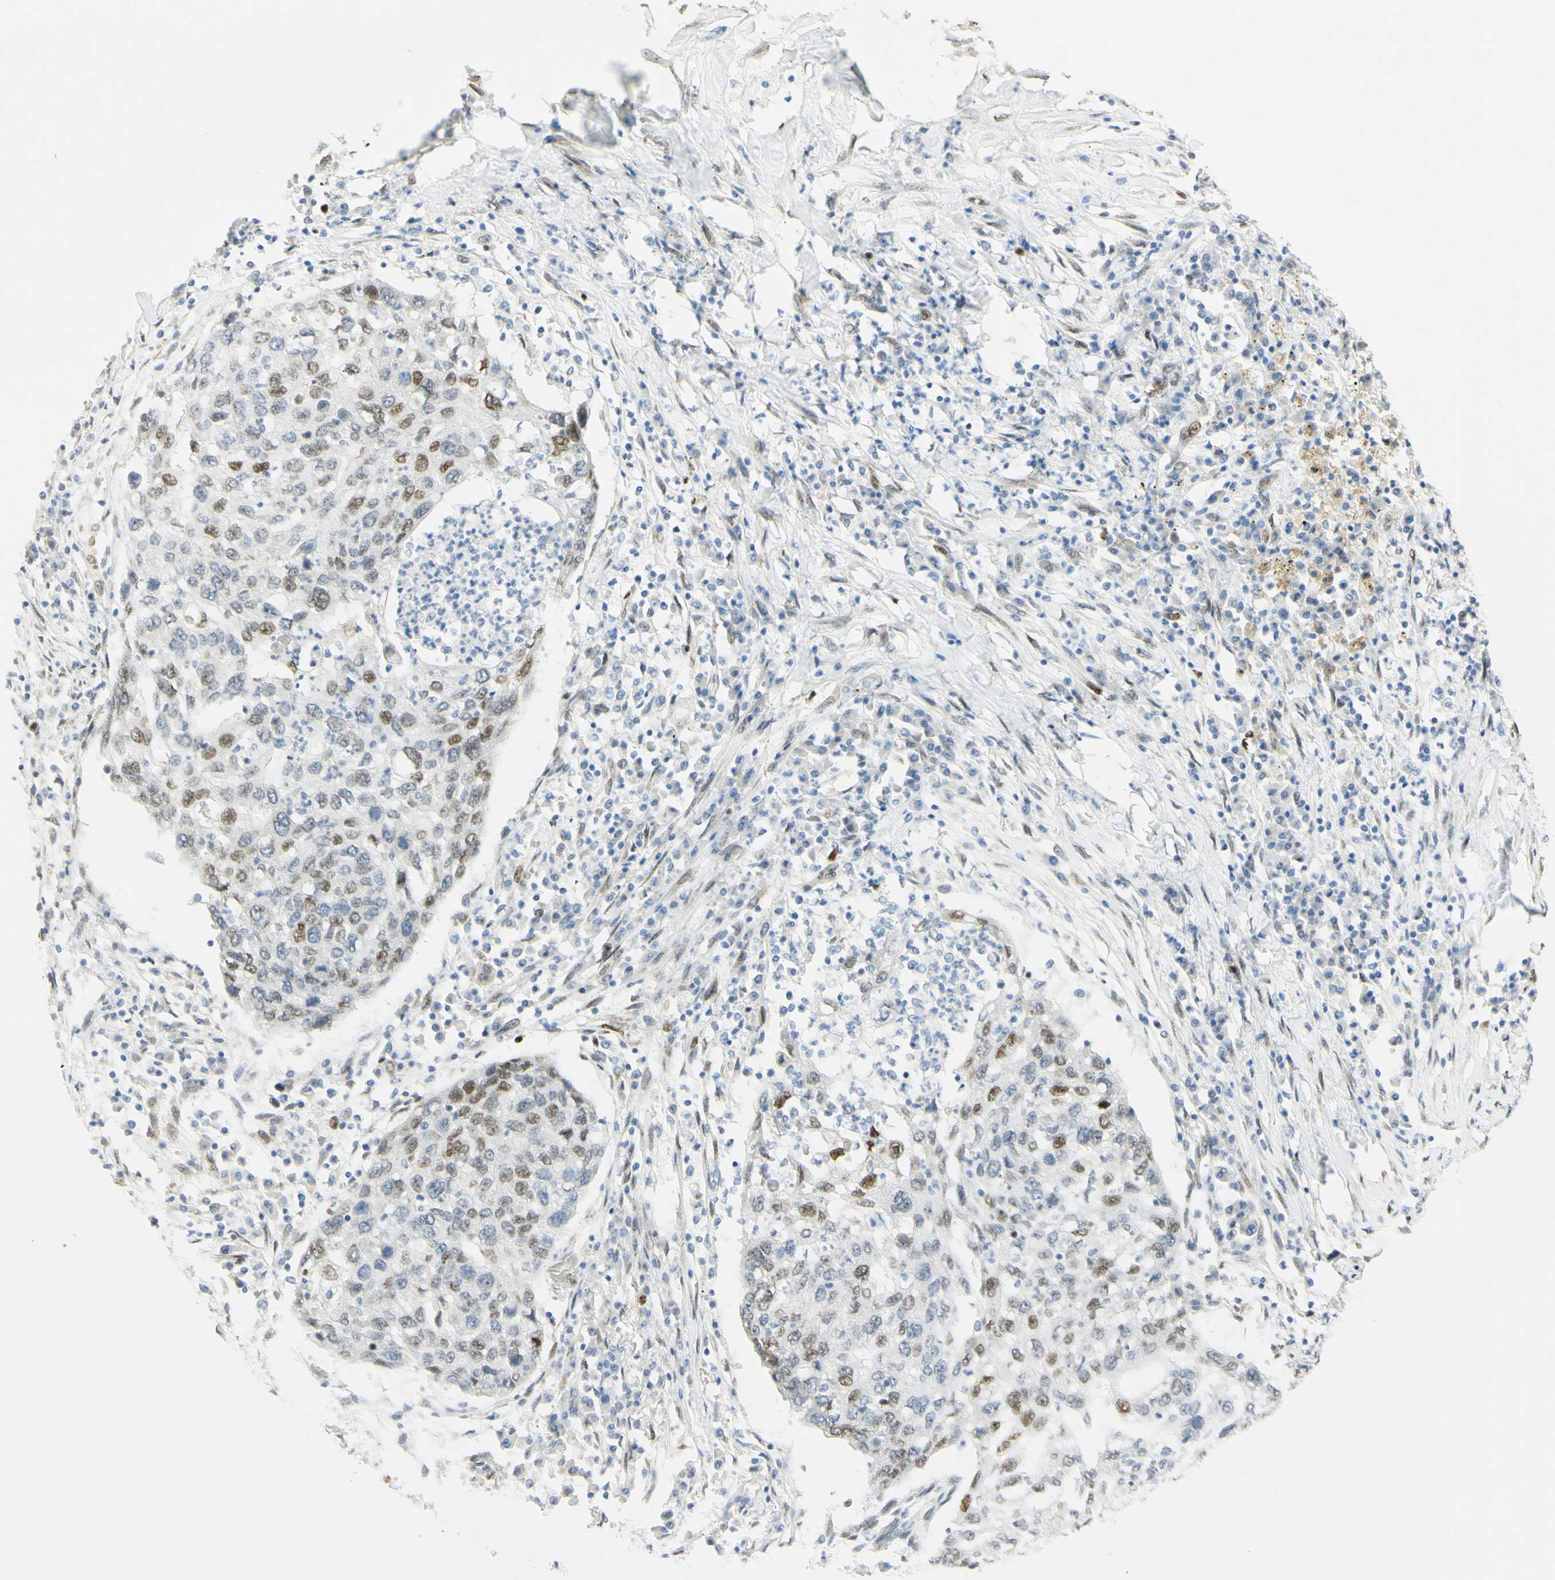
{"staining": {"intensity": "moderate", "quantity": "25%-75%", "location": "nuclear"}, "tissue": "lung cancer", "cell_type": "Tumor cells", "image_type": "cancer", "snomed": [{"axis": "morphology", "description": "Squamous cell carcinoma, NOS"}, {"axis": "topography", "description": "Lung"}], "caption": "This micrograph shows immunohistochemistry (IHC) staining of squamous cell carcinoma (lung), with medium moderate nuclear expression in approximately 25%-75% of tumor cells.", "gene": "E2F1", "patient": {"sex": "female", "age": 63}}